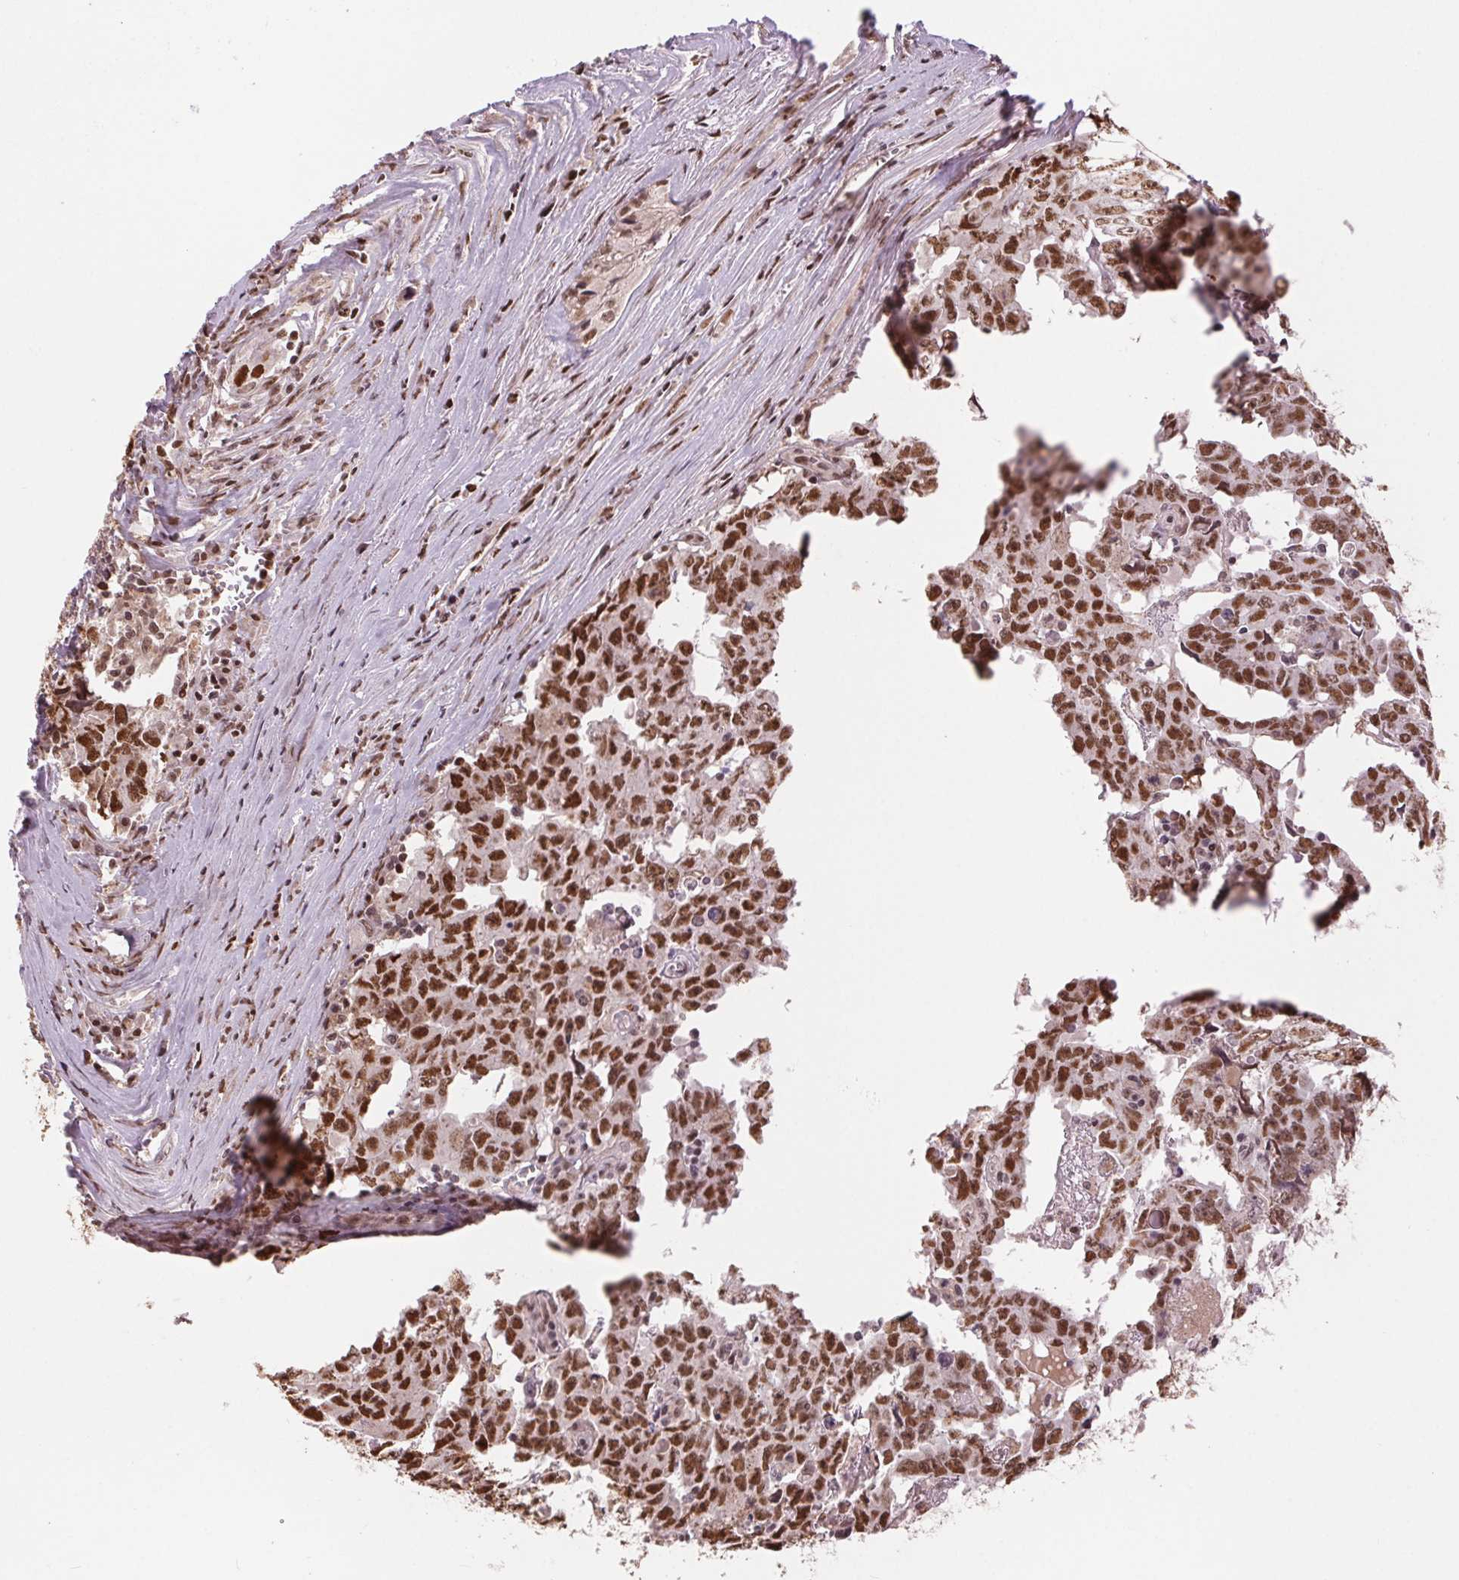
{"staining": {"intensity": "moderate", "quantity": ">75%", "location": "nuclear"}, "tissue": "testis cancer", "cell_type": "Tumor cells", "image_type": "cancer", "snomed": [{"axis": "morphology", "description": "Carcinoma, Embryonal, NOS"}, {"axis": "topography", "description": "Testis"}], "caption": "The histopathology image displays immunohistochemical staining of testis cancer (embryonal carcinoma). There is moderate nuclear staining is seen in about >75% of tumor cells.", "gene": "RAD23A", "patient": {"sex": "male", "age": 22}}